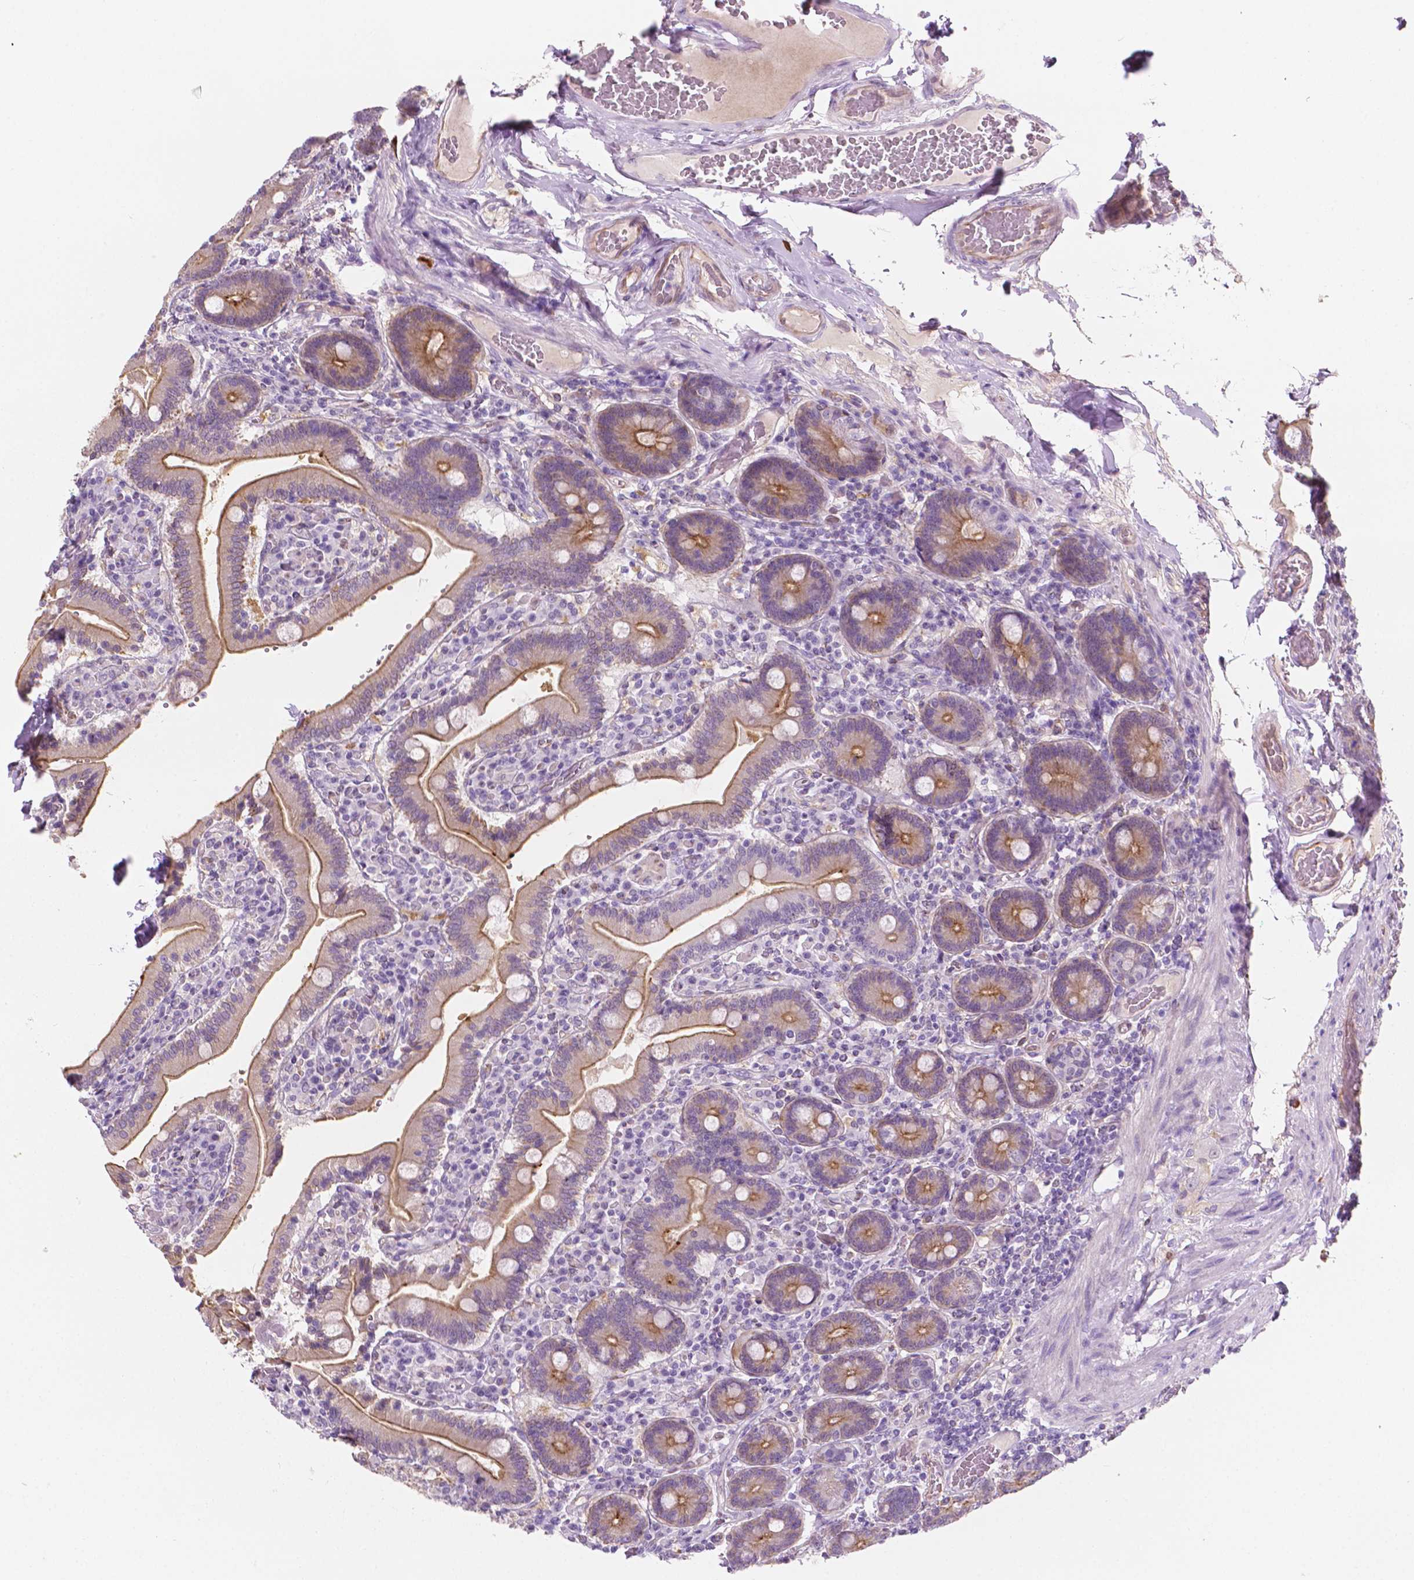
{"staining": {"intensity": "moderate", "quantity": "25%-75%", "location": "cytoplasmic/membranous"}, "tissue": "duodenum", "cell_type": "Glandular cells", "image_type": "normal", "snomed": [{"axis": "morphology", "description": "Normal tissue, NOS"}, {"axis": "topography", "description": "Duodenum"}], "caption": "A photomicrograph showing moderate cytoplasmic/membranous expression in about 25%-75% of glandular cells in benign duodenum, as visualized by brown immunohistochemical staining.", "gene": "EPPK1", "patient": {"sex": "female", "age": 62}}